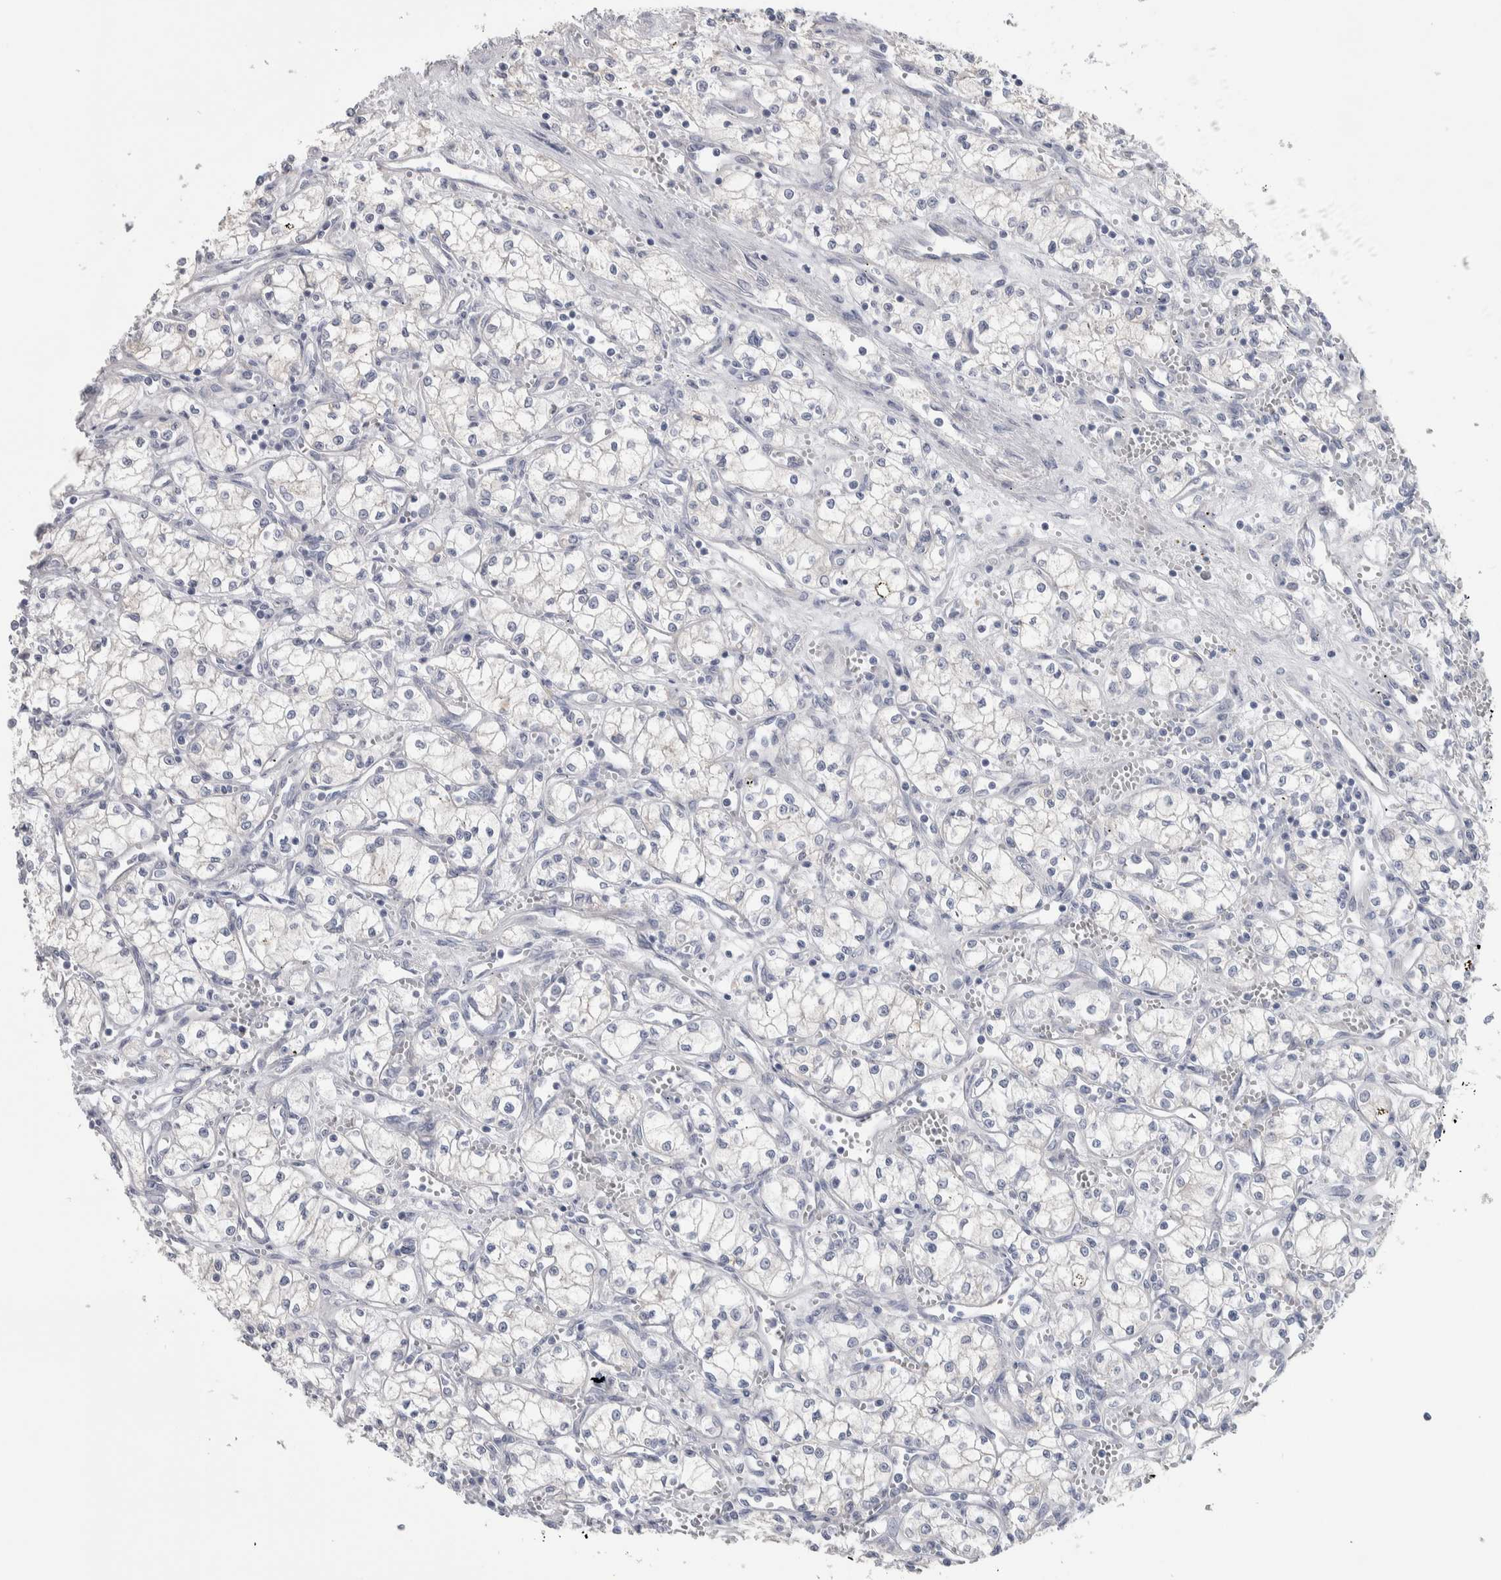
{"staining": {"intensity": "negative", "quantity": "none", "location": "none"}, "tissue": "renal cancer", "cell_type": "Tumor cells", "image_type": "cancer", "snomed": [{"axis": "morphology", "description": "Adenocarcinoma, NOS"}, {"axis": "topography", "description": "Kidney"}], "caption": "The IHC micrograph has no significant expression in tumor cells of adenocarcinoma (renal) tissue. (DAB (3,3'-diaminobenzidine) immunohistochemistry with hematoxylin counter stain).", "gene": "GPHN", "patient": {"sex": "male", "age": 59}}